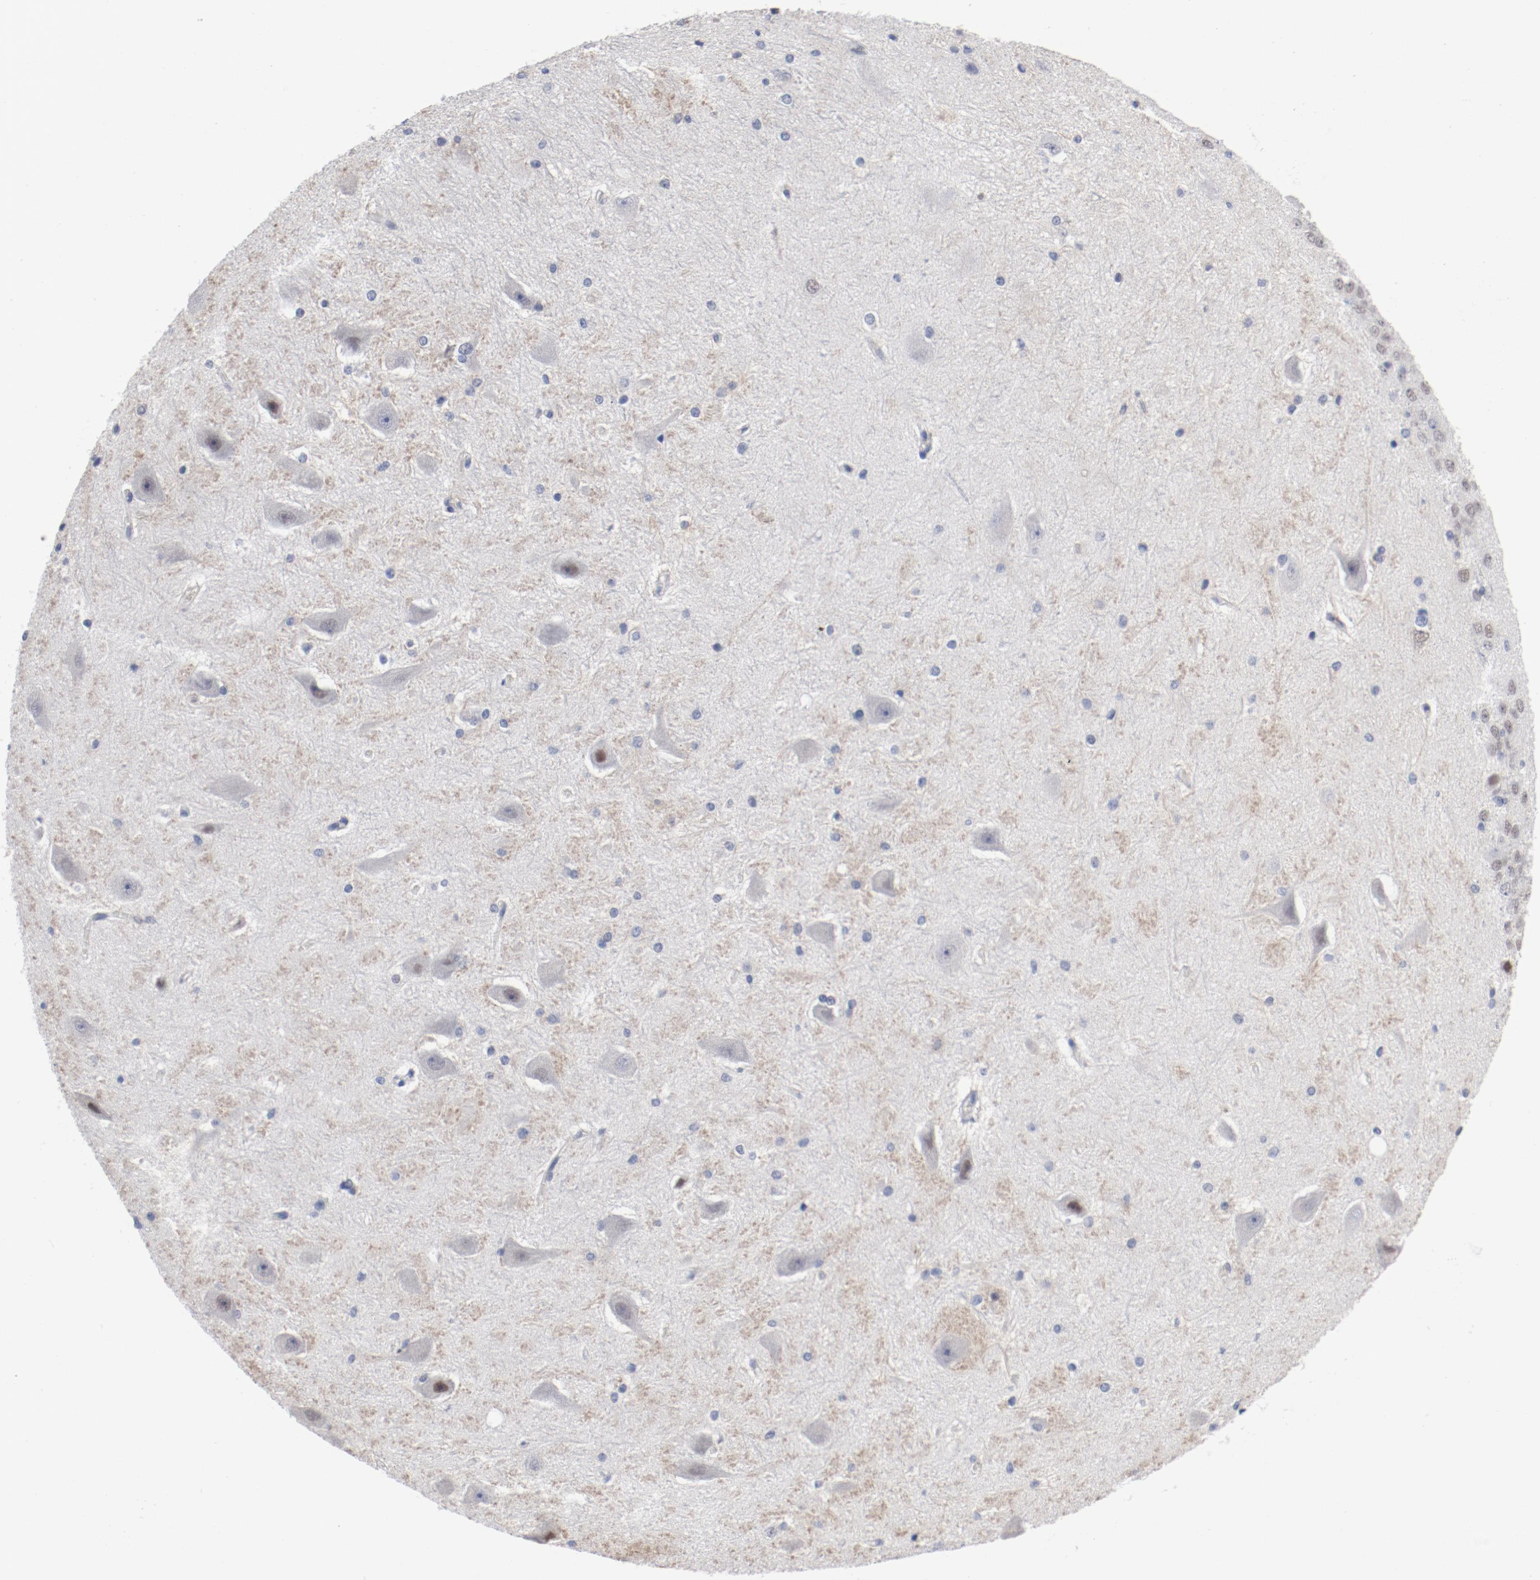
{"staining": {"intensity": "negative", "quantity": "none", "location": "none"}, "tissue": "hippocampus", "cell_type": "Glial cells", "image_type": "normal", "snomed": [{"axis": "morphology", "description": "Normal tissue, NOS"}, {"axis": "topography", "description": "Hippocampus"}], "caption": "This photomicrograph is of normal hippocampus stained with IHC to label a protein in brown with the nuclei are counter-stained blue. There is no positivity in glial cells. The staining was performed using DAB to visualize the protein expression in brown, while the nuclei were stained in blue with hematoxylin (Magnification: 20x).", "gene": "ANKLE2", "patient": {"sex": "female", "age": 19}}